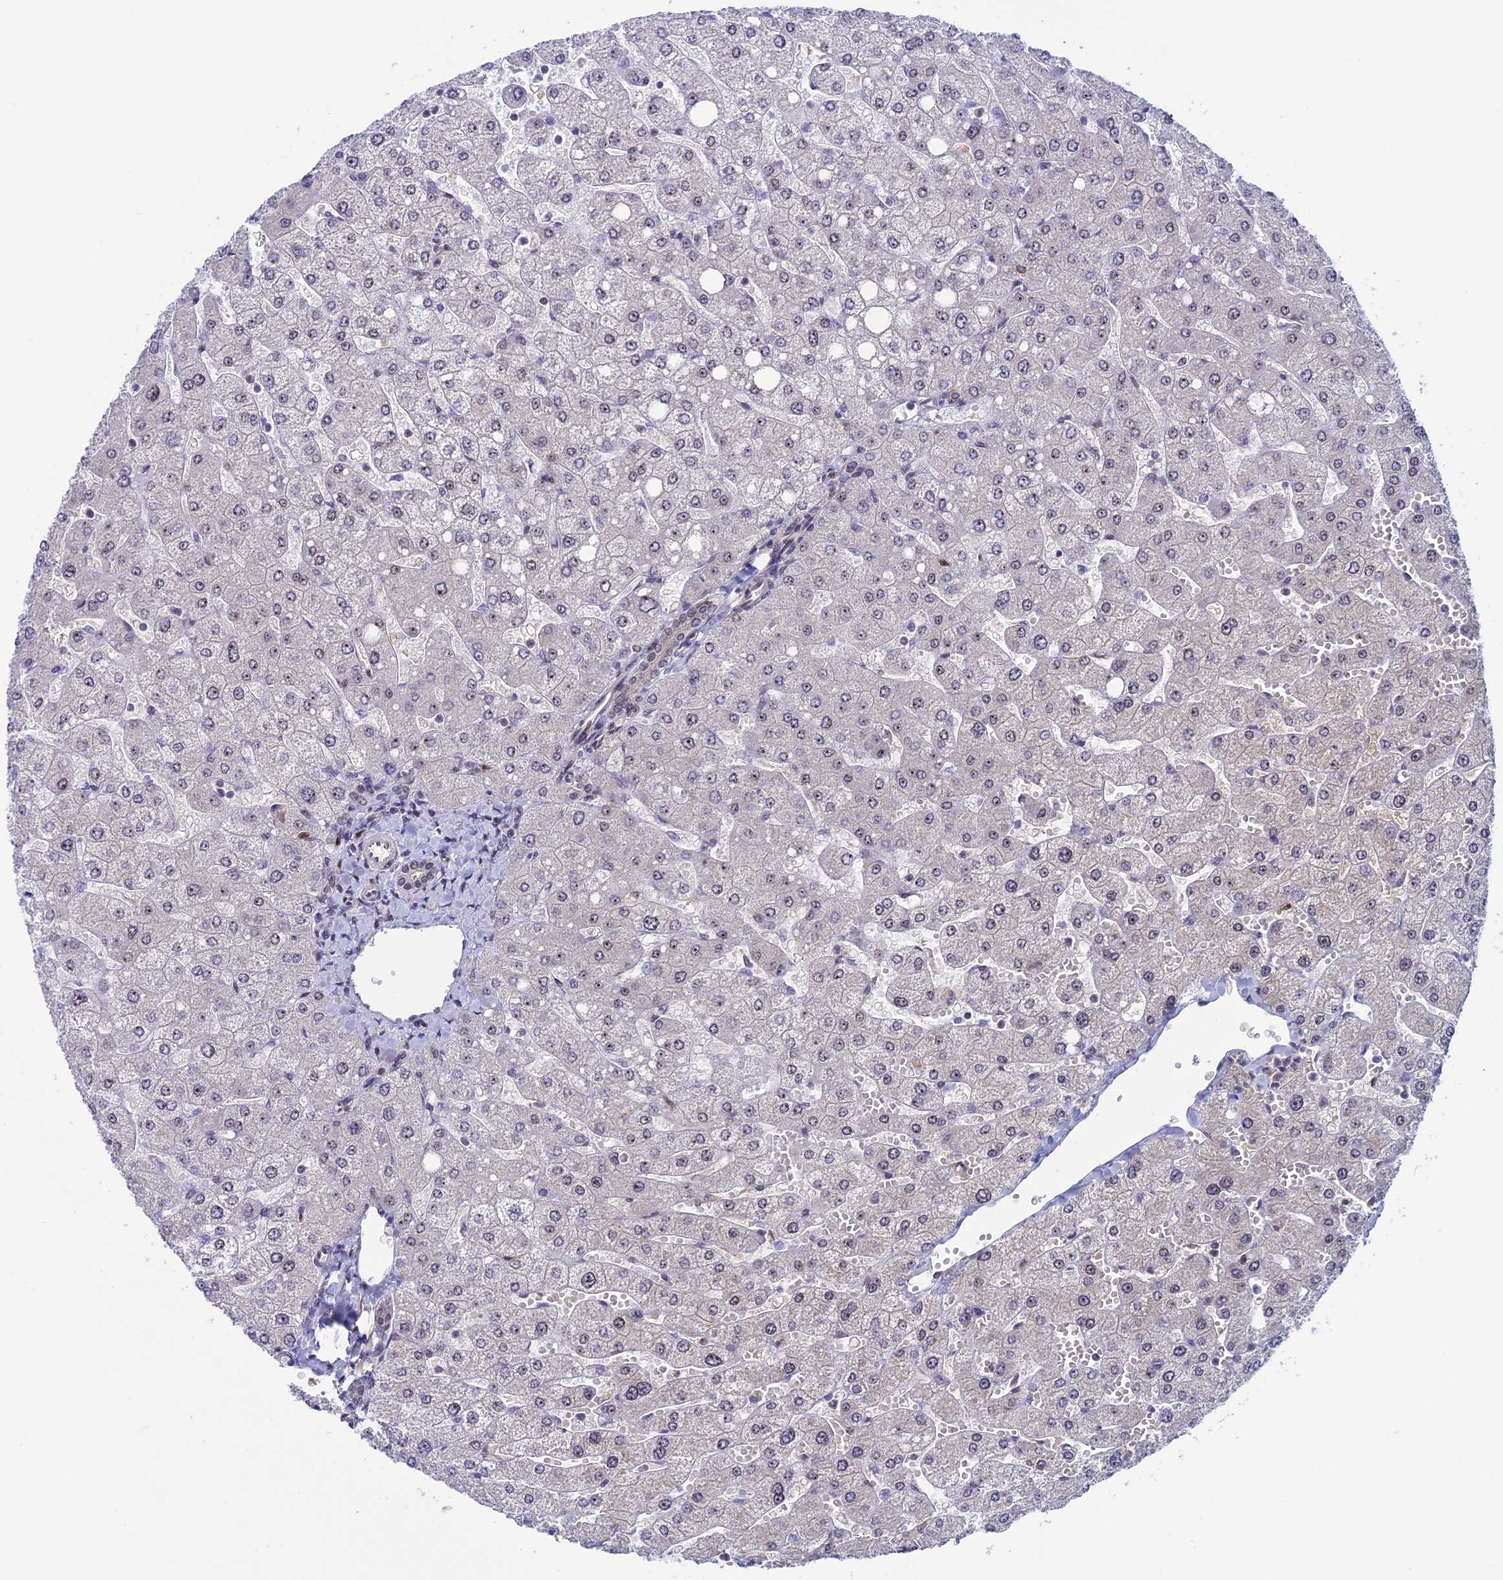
{"staining": {"intensity": "weak", "quantity": "25%-75%", "location": "nuclear"}, "tissue": "liver", "cell_type": "Cholangiocytes", "image_type": "normal", "snomed": [{"axis": "morphology", "description": "Normal tissue, NOS"}, {"axis": "topography", "description": "Liver"}], "caption": "Immunohistochemistry (IHC) staining of benign liver, which demonstrates low levels of weak nuclear staining in approximately 25%-75% of cholangiocytes indicating weak nuclear protein expression. The staining was performed using DAB (brown) for protein detection and nuclei were counterstained in hematoxylin (blue).", "gene": "CCDC86", "patient": {"sex": "male", "age": 55}}